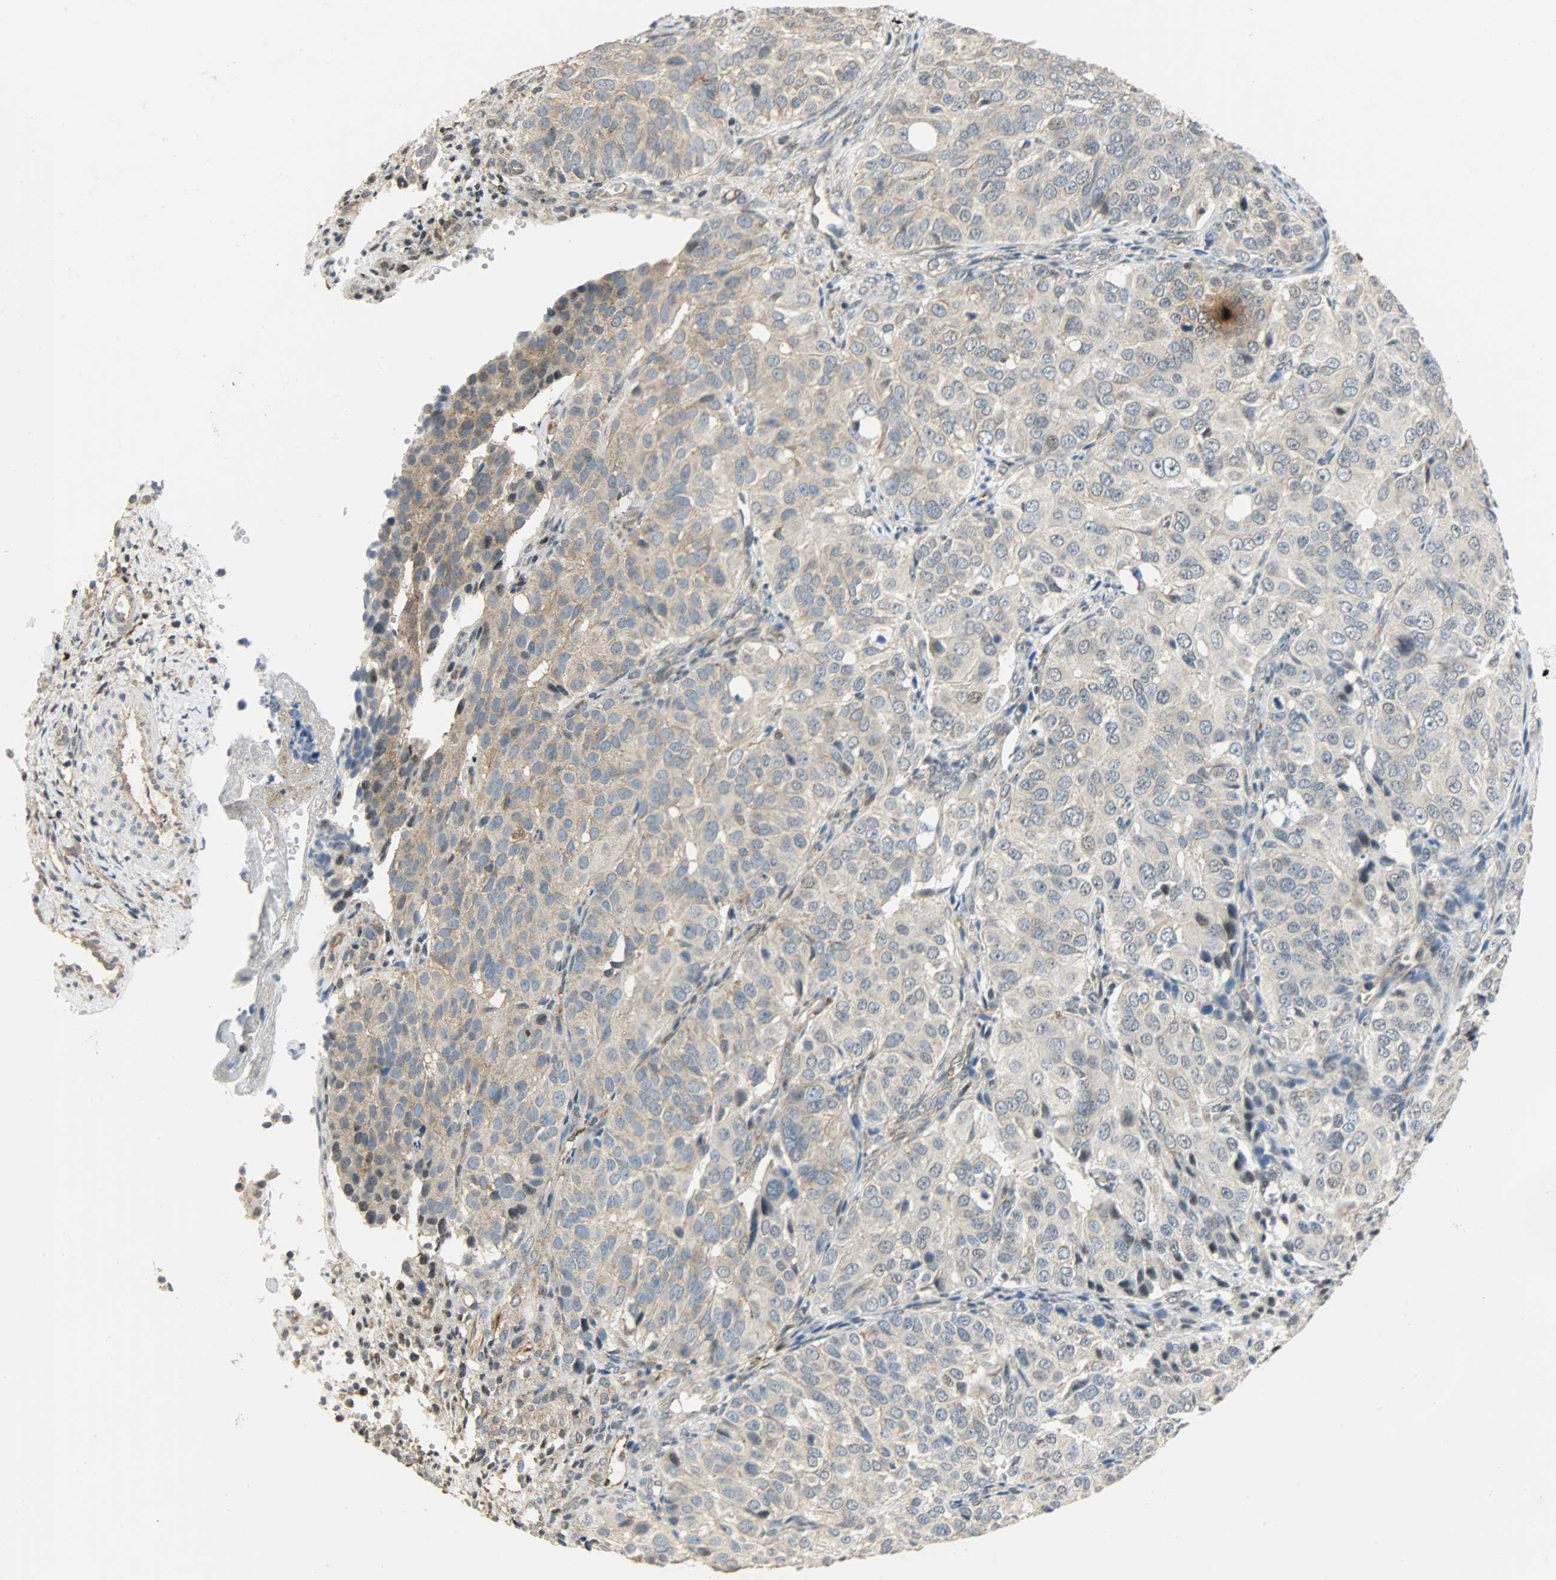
{"staining": {"intensity": "weak", "quantity": ">75%", "location": "cytoplasmic/membranous"}, "tissue": "ovarian cancer", "cell_type": "Tumor cells", "image_type": "cancer", "snomed": [{"axis": "morphology", "description": "Carcinoma, endometroid"}, {"axis": "topography", "description": "Ovary"}], "caption": "Protein expression by IHC exhibits weak cytoplasmic/membranous staining in about >75% of tumor cells in ovarian cancer. Nuclei are stained in blue.", "gene": "GIT2", "patient": {"sex": "female", "age": 51}}